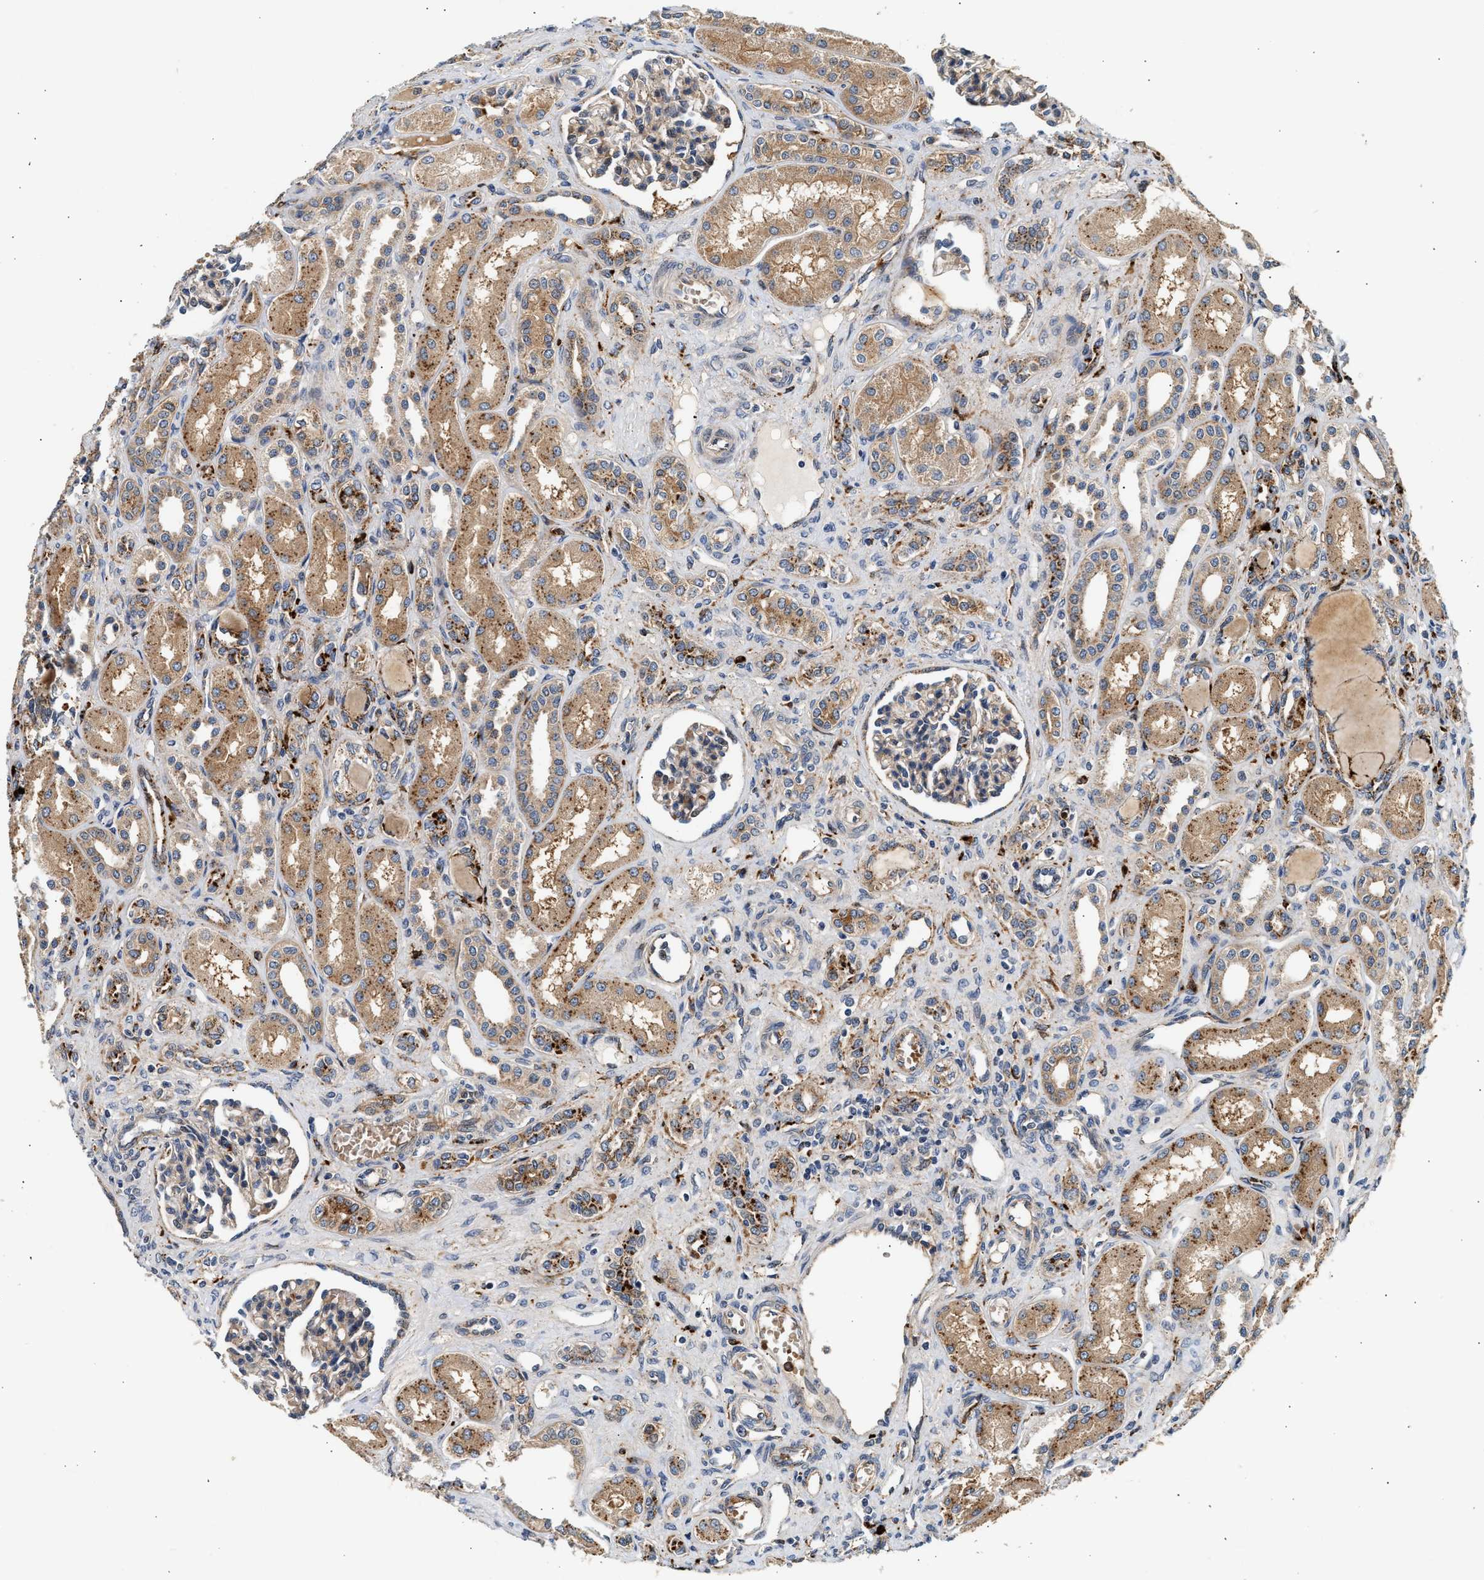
{"staining": {"intensity": "weak", "quantity": "25%-75%", "location": "cytoplasmic/membranous"}, "tissue": "kidney", "cell_type": "Cells in glomeruli", "image_type": "normal", "snomed": [{"axis": "morphology", "description": "Normal tissue, NOS"}, {"axis": "topography", "description": "Kidney"}], "caption": "Weak cytoplasmic/membranous protein expression is present in approximately 25%-75% of cells in glomeruli in kidney. The staining is performed using DAB (3,3'-diaminobenzidine) brown chromogen to label protein expression. The nuclei are counter-stained blue using hematoxylin.", "gene": "PLD3", "patient": {"sex": "male", "age": 7}}